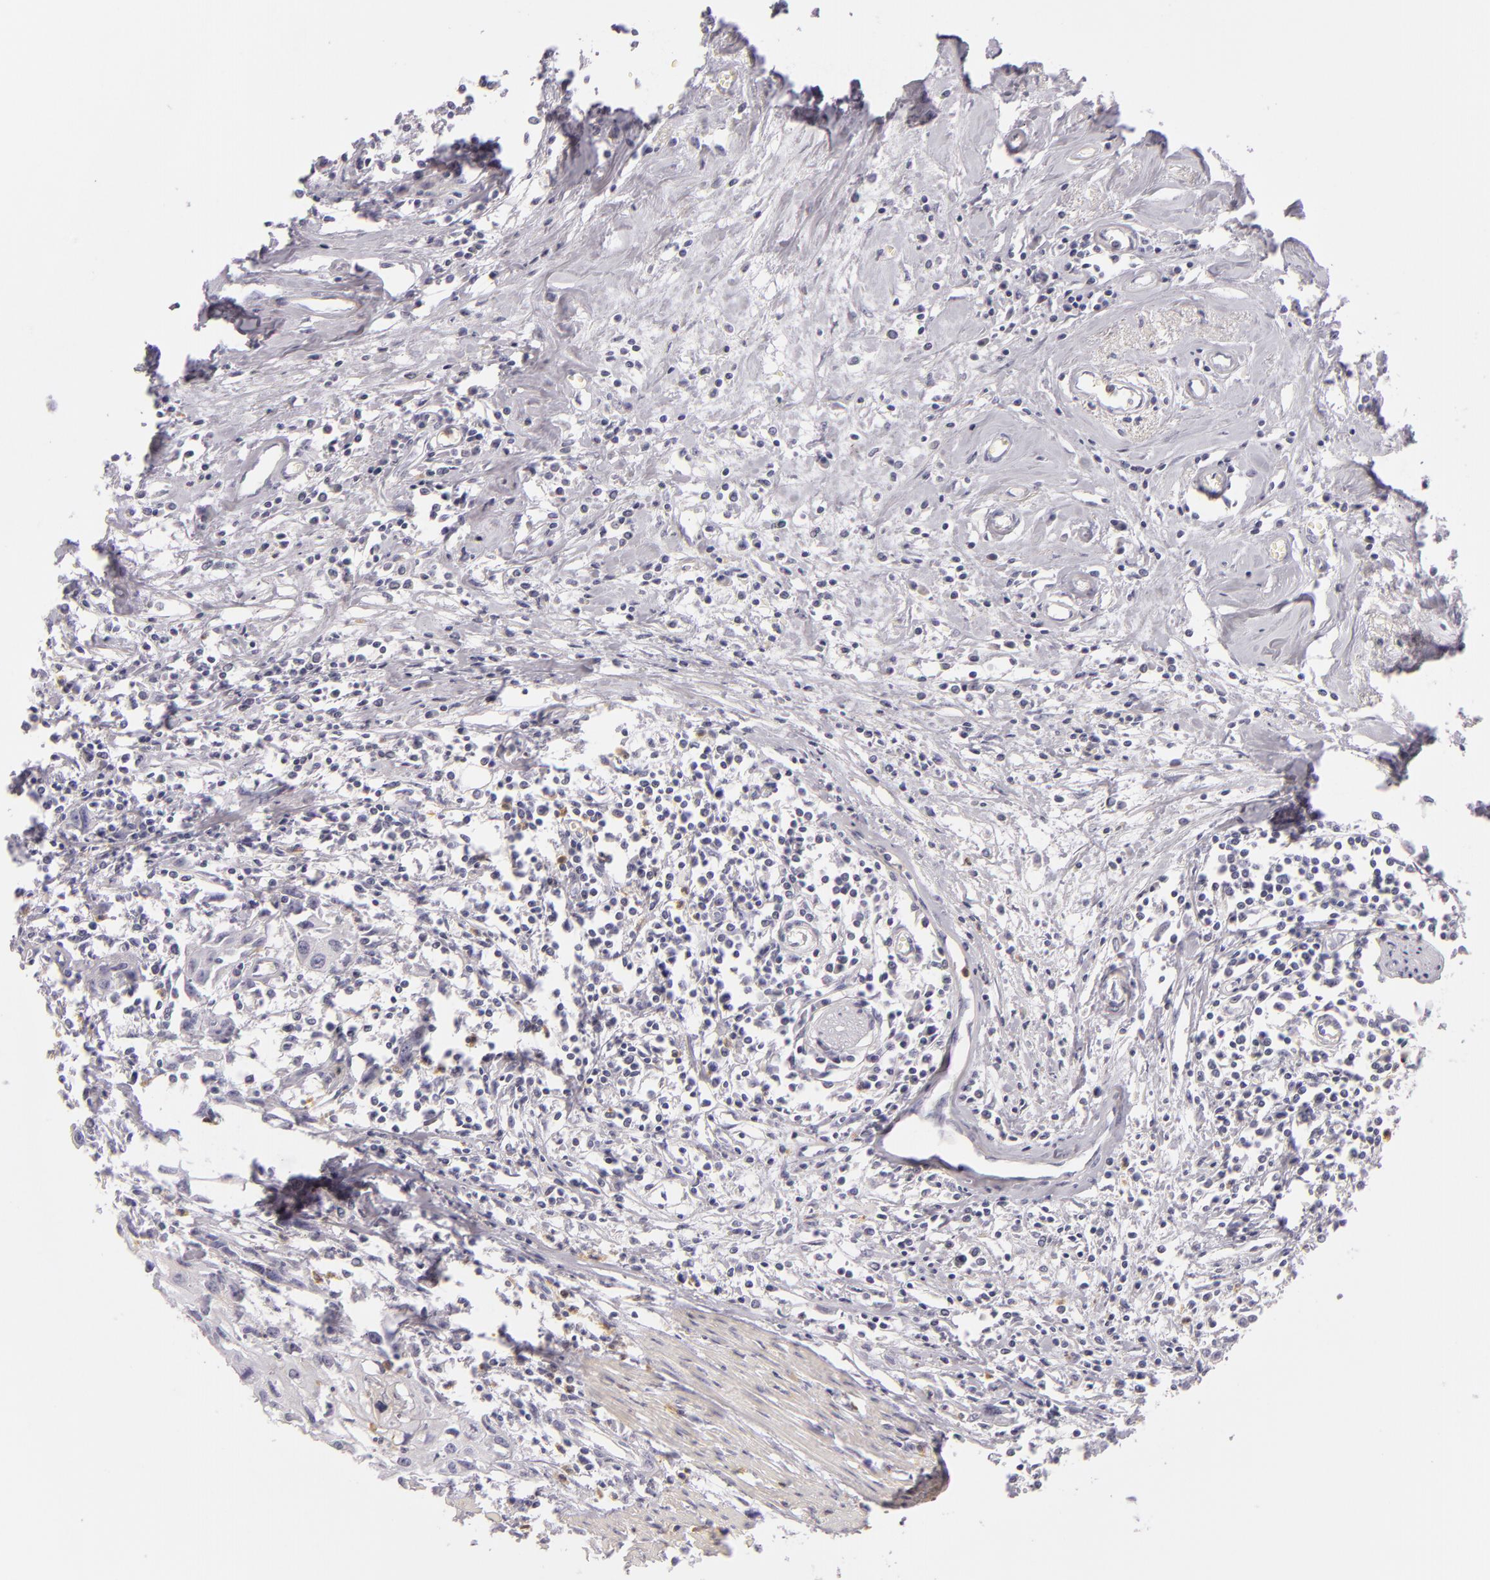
{"staining": {"intensity": "negative", "quantity": "none", "location": "none"}, "tissue": "urothelial cancer", "cell_type": "Tumor cells", "image_type": "cancer", "snomed": [{"axis": "morphology", "description": "Urothelial carcinoma, High grade"}, {"axis": "topography", "description": "Urinary bladder"}], "caption": "High-grade urothelial carcinoma was stained to show a protein in brown. There is no significant positivity in tumor cells.", "gene": "FAM181A", "patient": {"sex": "male", "age": 54}}